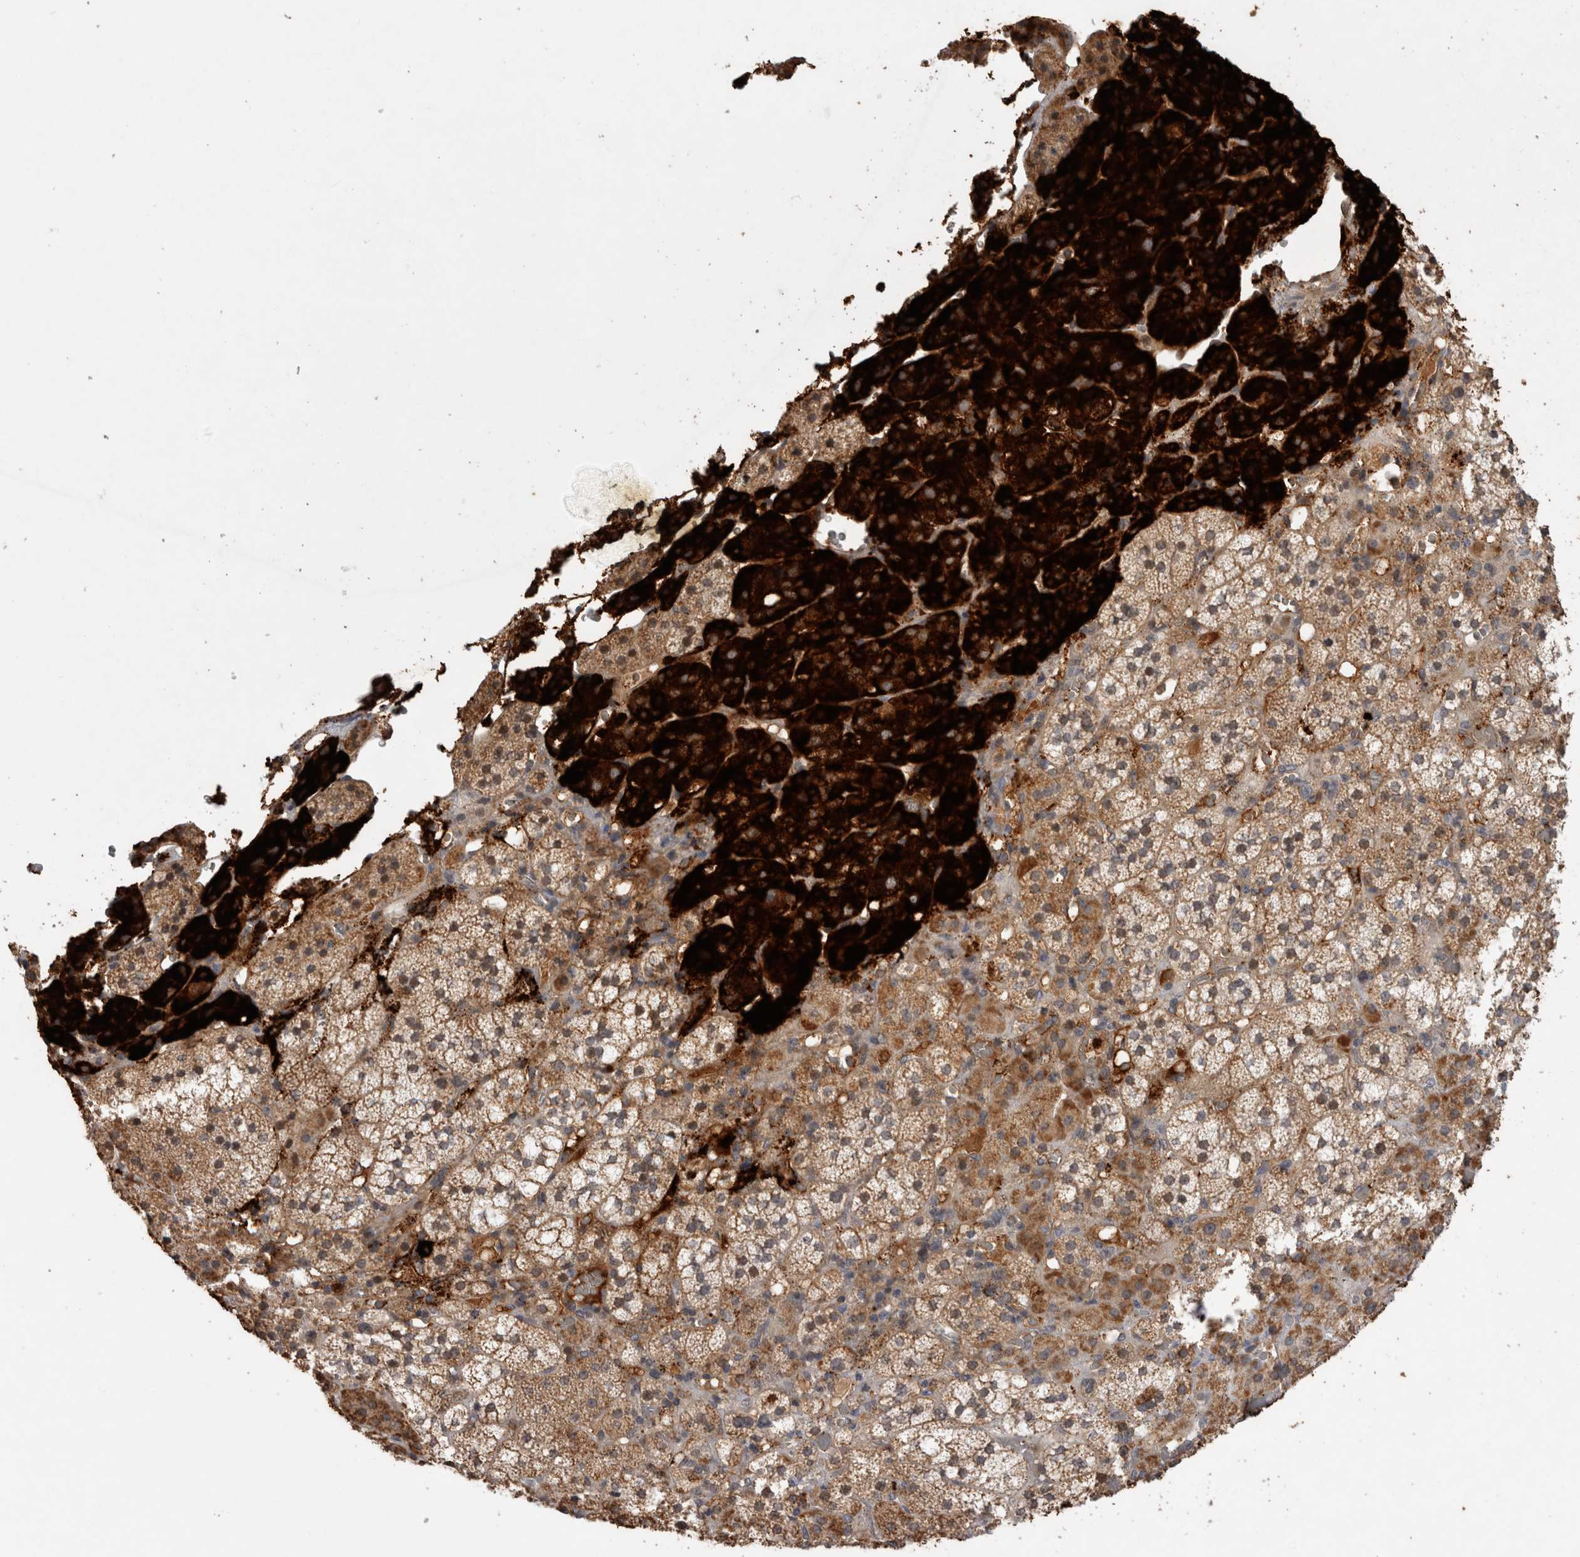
{"staining": {"intensity": "moderate", "quantity": ">75%", "location": "cytoplasmic/membranous"}, "tissue": "adrenal gland", "cell_type": "Glandular cells", "image_type": "normal", "snomed": [{"axis": "morphology", "description": "Normal tissue, NOS"}, {"axis": "topography", "description": "Adrenal gland"}], "caption": "Glandular cells display medium levels of moderate cytoplasmic/membranous staining in approximately >75% of cells in benign human adrenal gland.", "gene": "KCNIP1", "patient": {"sex": "female", "age": 44}}